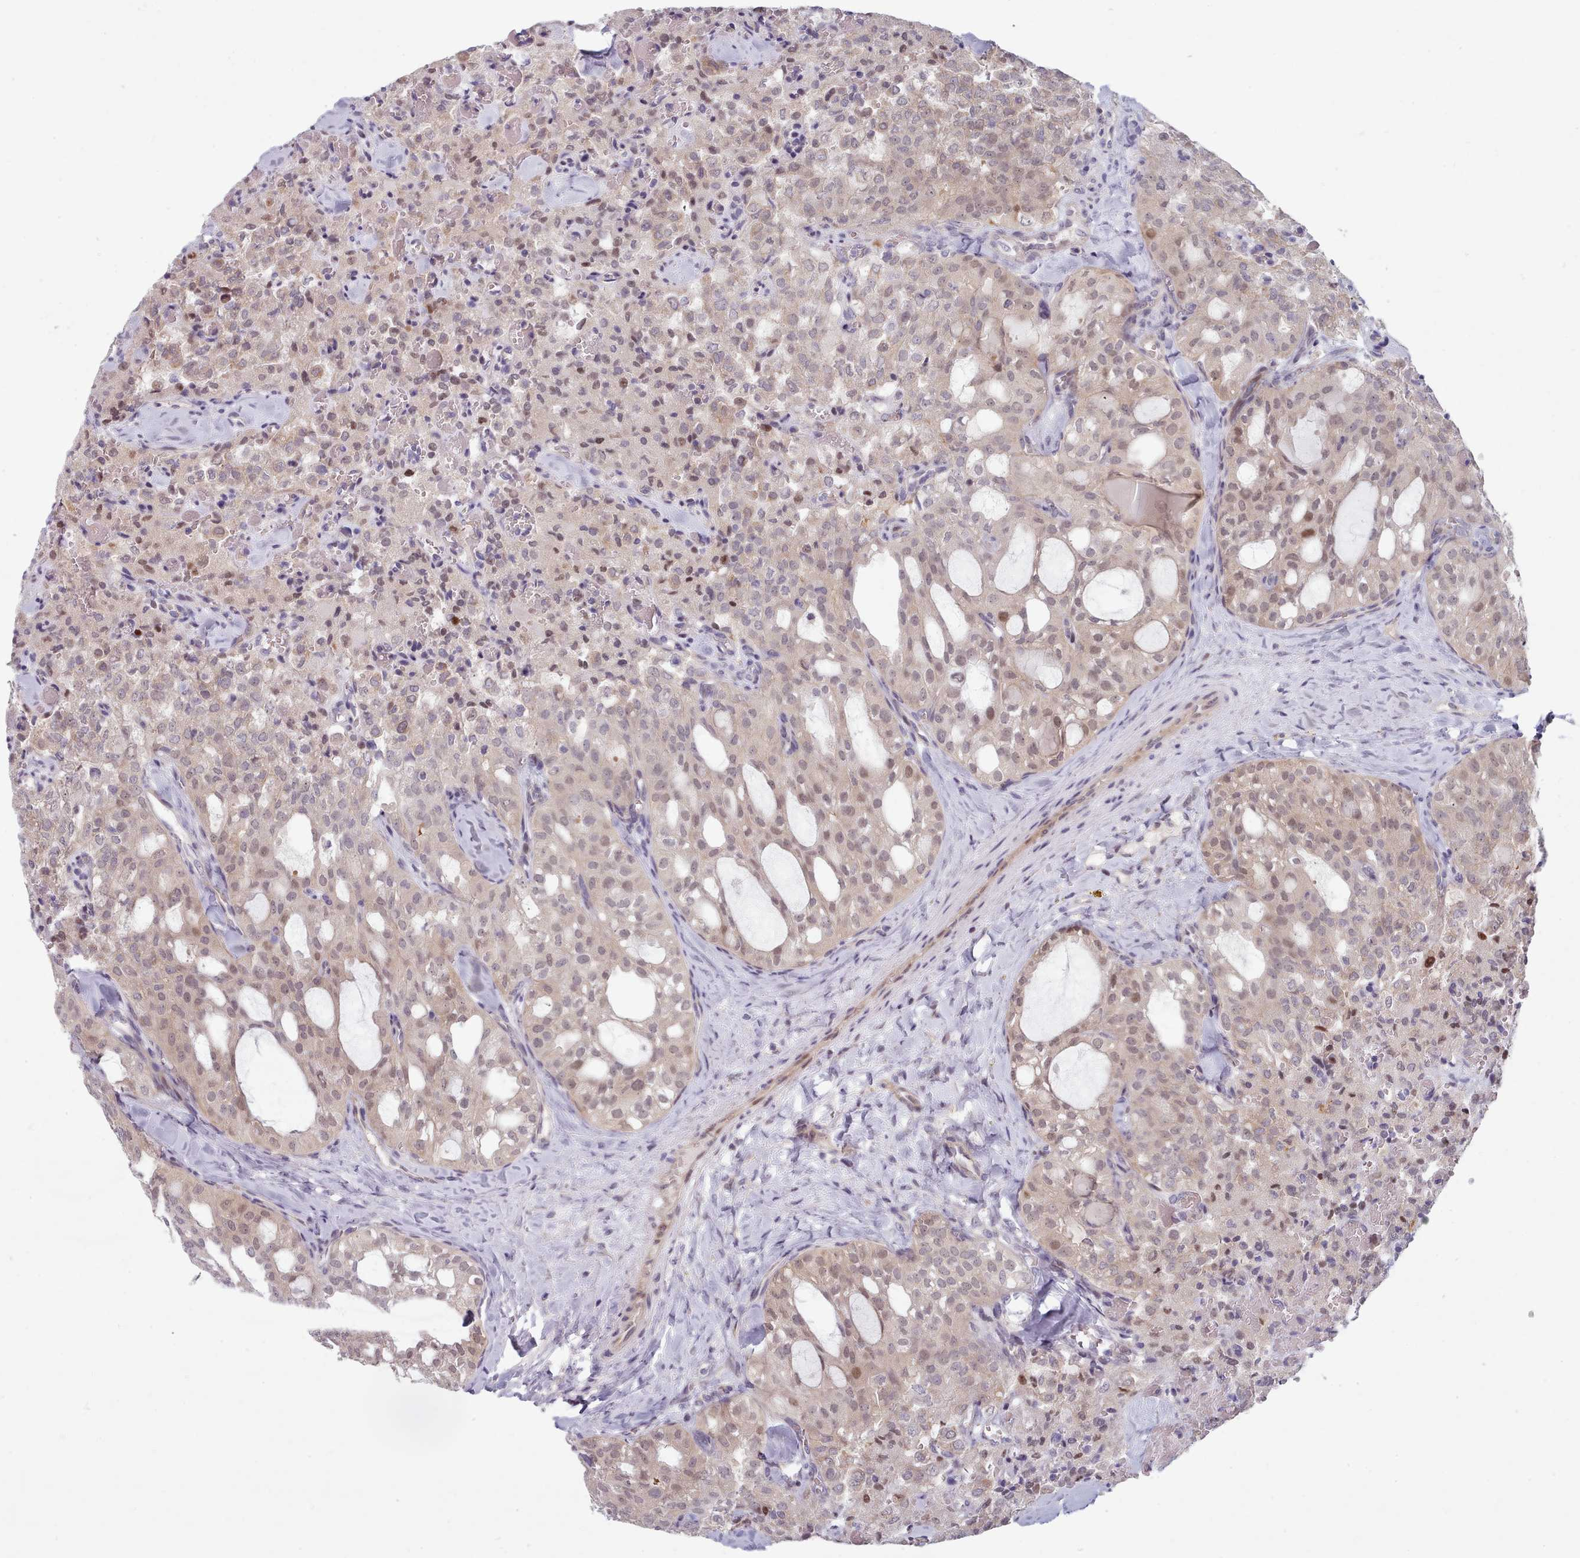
{"staining": {"intensity": "weak", "quantity": "25%-75%", "location": "cytoplasmic/membranous"}, "tissue": "thyroid cancer", "cell_type": "Tumor cells", "image_type": "cancer", "snomed": [{"axis": "morphology", "description": "Follicular adenoma carcinoma, NOS"}, {"axis": "topography", "description": "Thyroid gland"}], "caption": "Immunohistochemistry (IHC) staining of thyroid follicular adenoma carcinoma, which shows low levels of weak cytoplasmic/membranous staining in about 25%-75% of tumor cells indicating weak cytoplasmic/membranous protein expression. The staining was performed using DAB (3,3'-diaminobenzidine) (brown) for protein detection and nuclei were counterstained in hematoxylin (blue).", "gene": "CLNS1A", "patient": {"sex": "male", "age": 75}}